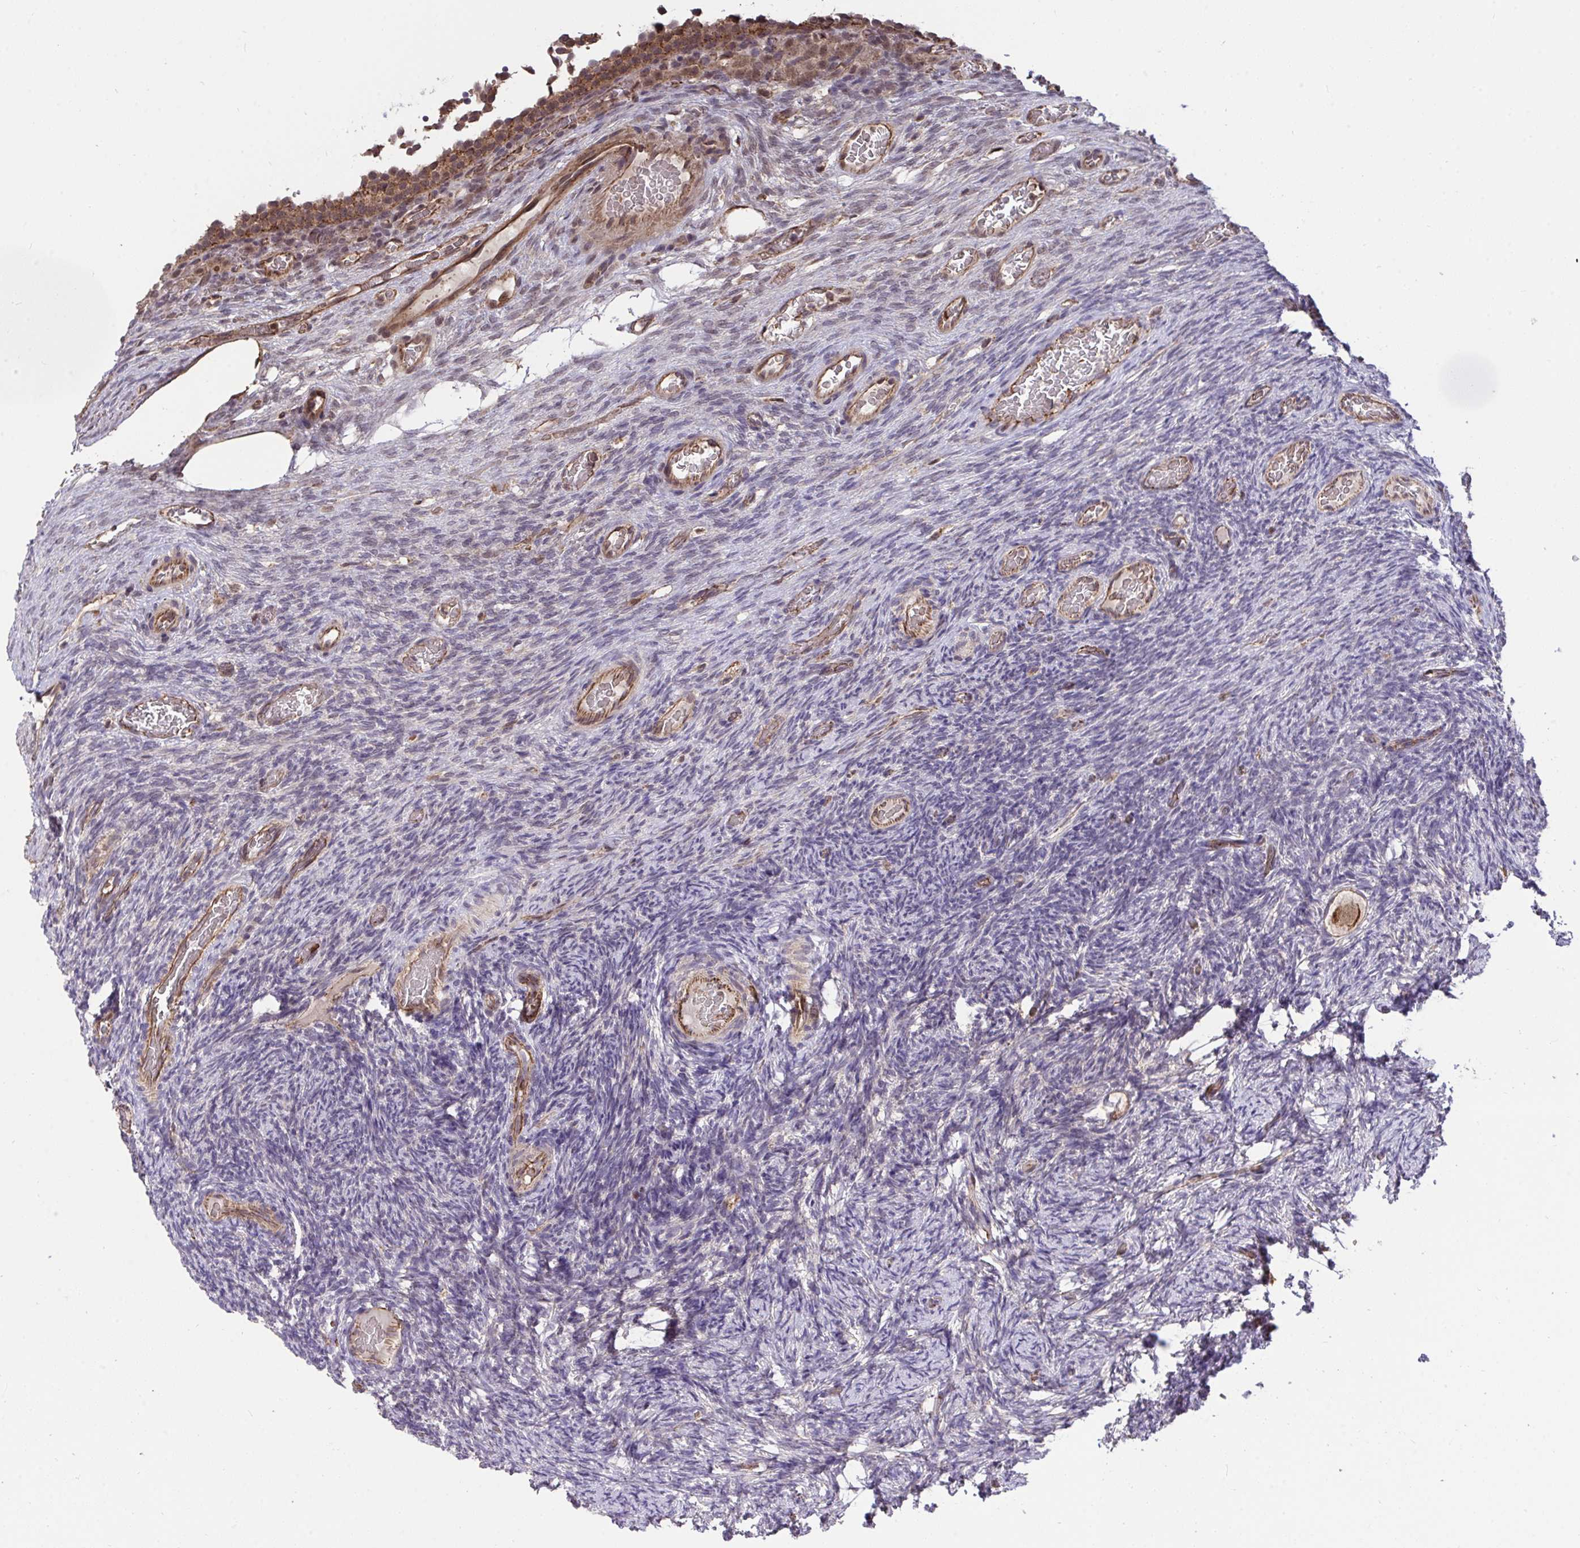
{"staining": {"intensity": "moderate", "quantity": ">75%", "location": "cytoplasmic/membranous"}, "tissue": "ovary", "cell_type": "Follicle cells", "image_type": "normal", "snomed": [{"axis": "morphology", "description": "Normal tissue, NOS"}, {"axis": "topography", "description": "Ovary"}], "caption": "Protein expression analysis of unremarkable ovary reveals moderate cytoplasmic/membranous expression in approximately >75% of follicle cells. The staining was performed using DAB (3,3'-diaminobenzidine), with brown indicating positive protein expression. Nuclei are stained blue with hematoxylin.", "gene": "PPP1CA", "patient": {"sex": "female", "age": 34}}